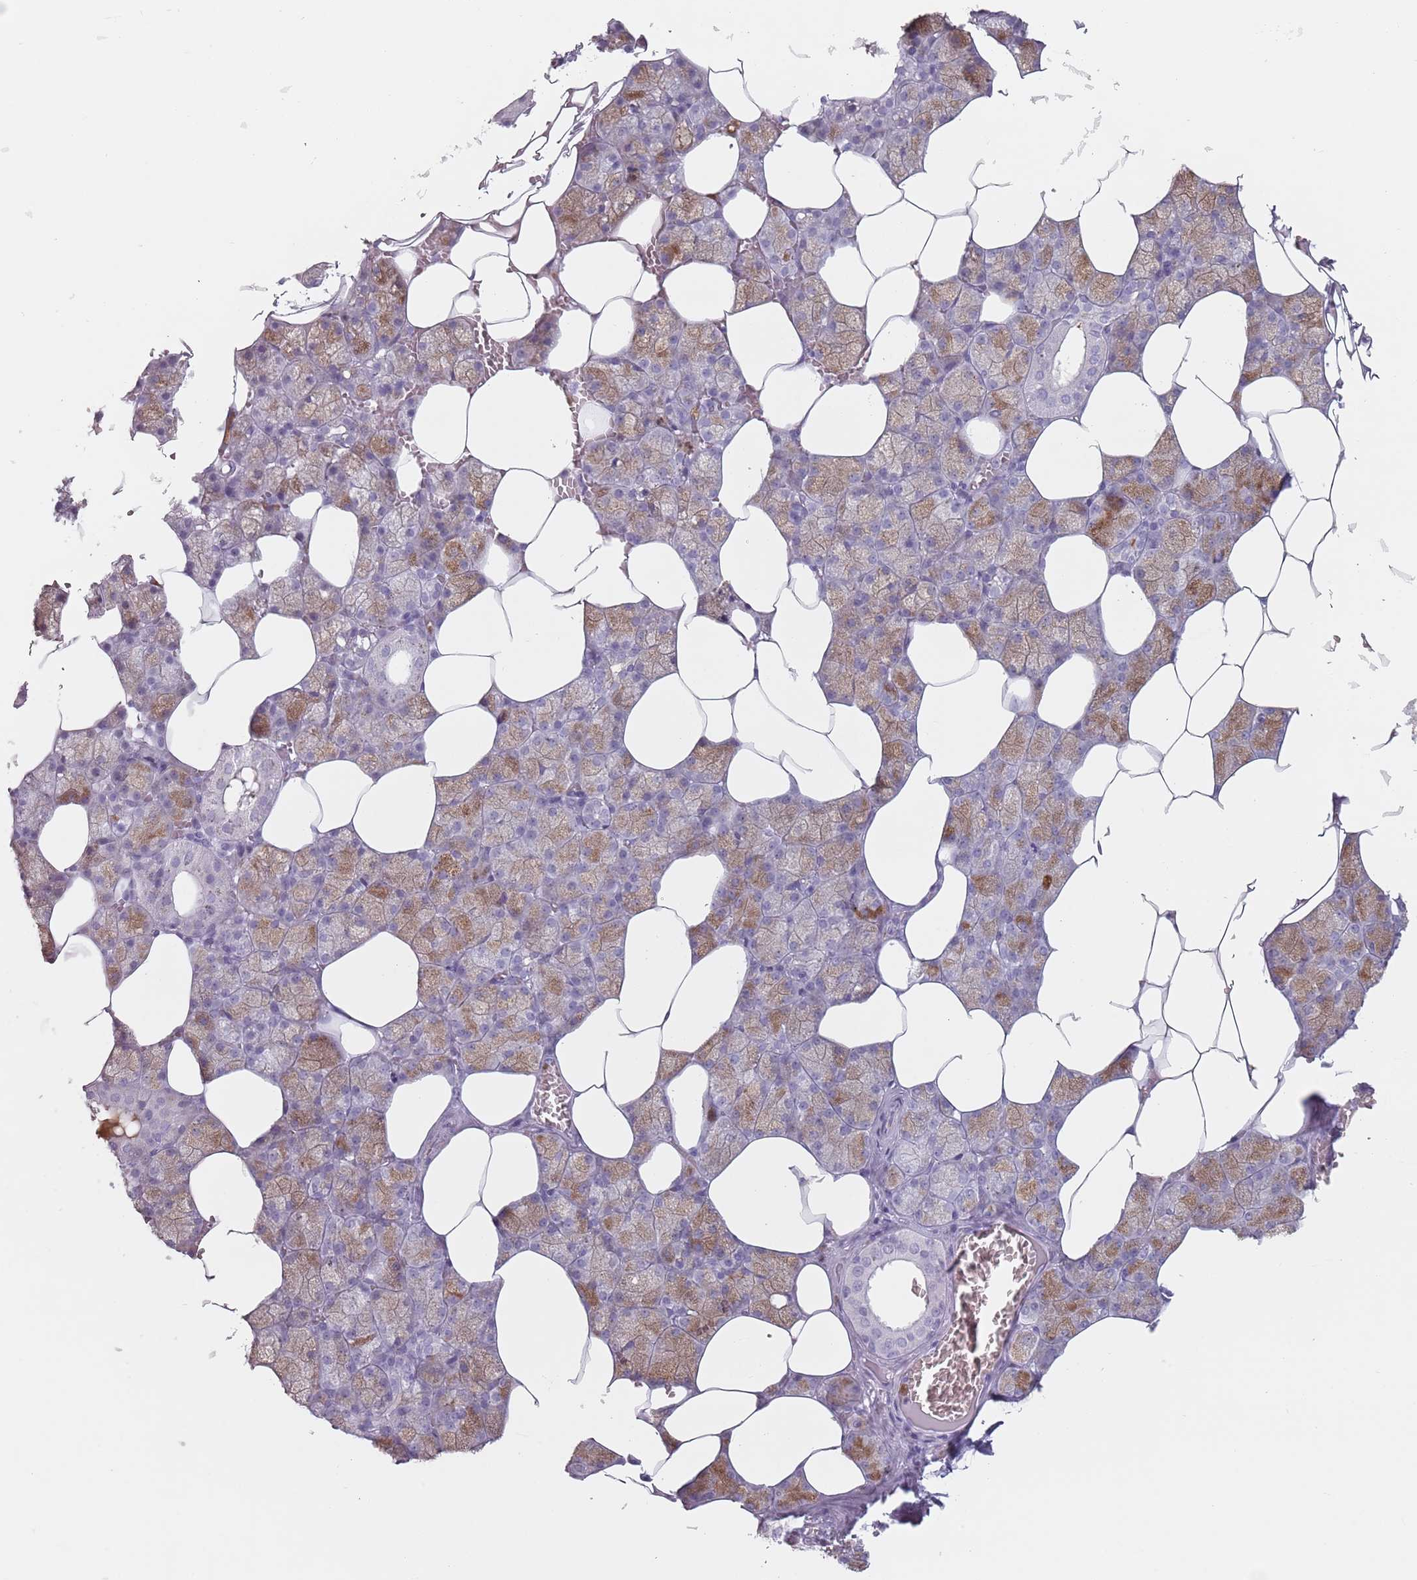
{"staining": {"intensity": "strong", "quantity": "<25%", "location": "cytoplasmic/membranous"}, "tissue": "salivary gland", "cell_type": "Glandular cells", "image_type": "normal", "snomed": [{"axis": "morphology", "description": "Normal tissue, NOS"}, {"axis": "topography", "description": "Salivary gland"}], "caption": "A high-resolution micrograph shows immunohistochemistry (IHC) staining of normal salivary gland, which shows strong cytoplasmic/membranous positivity in approximately <25% of glandular cells. (brown staining indicates protein expression, while blue staining denotes nuclei).", "gene": "ZNF584", "patient": {"sex": "male", "age": 62}}